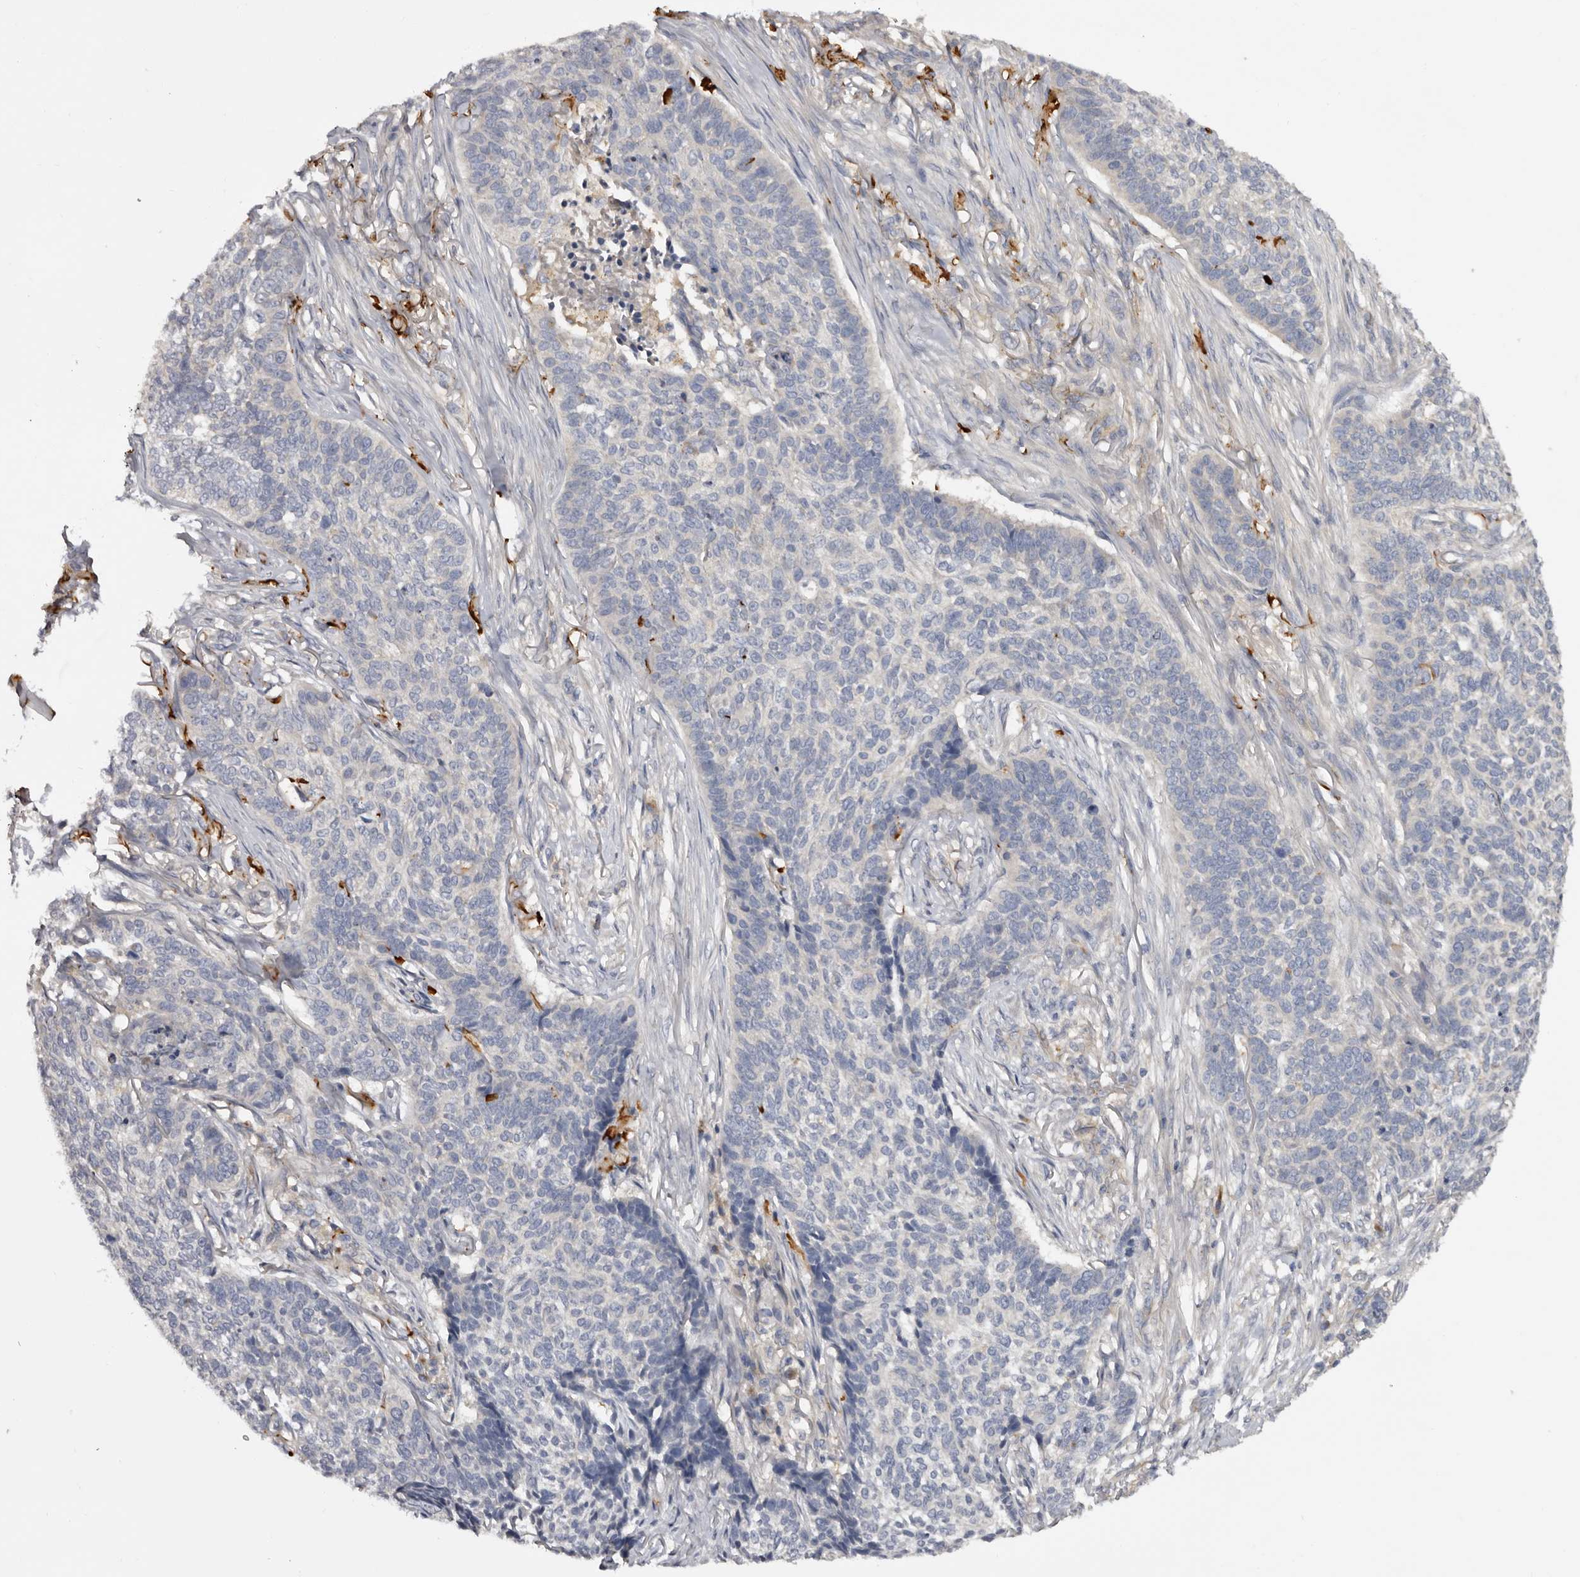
{"staining": {"intensity": "negative", "quantity": "none", "location": "none"}, "tissue": "skin cancer", "cell_type": "Tumor cells", "image_type": "cancer", "snomed": [{"axis": "morphology", "description": "Basal cell carcinoma"}, {"axis": "topography", "description": "Skin"}], "caption": "High magnification brightfield microscopy of basal cell carcinoma (skin) stained with DAB (brown) and counterstained with hematoxylin (blue): tumor cells show no significant expression. Nuclei are stained in blue.", "gene": "INKA2", "patient": {"sex": "male", "age": 85}}